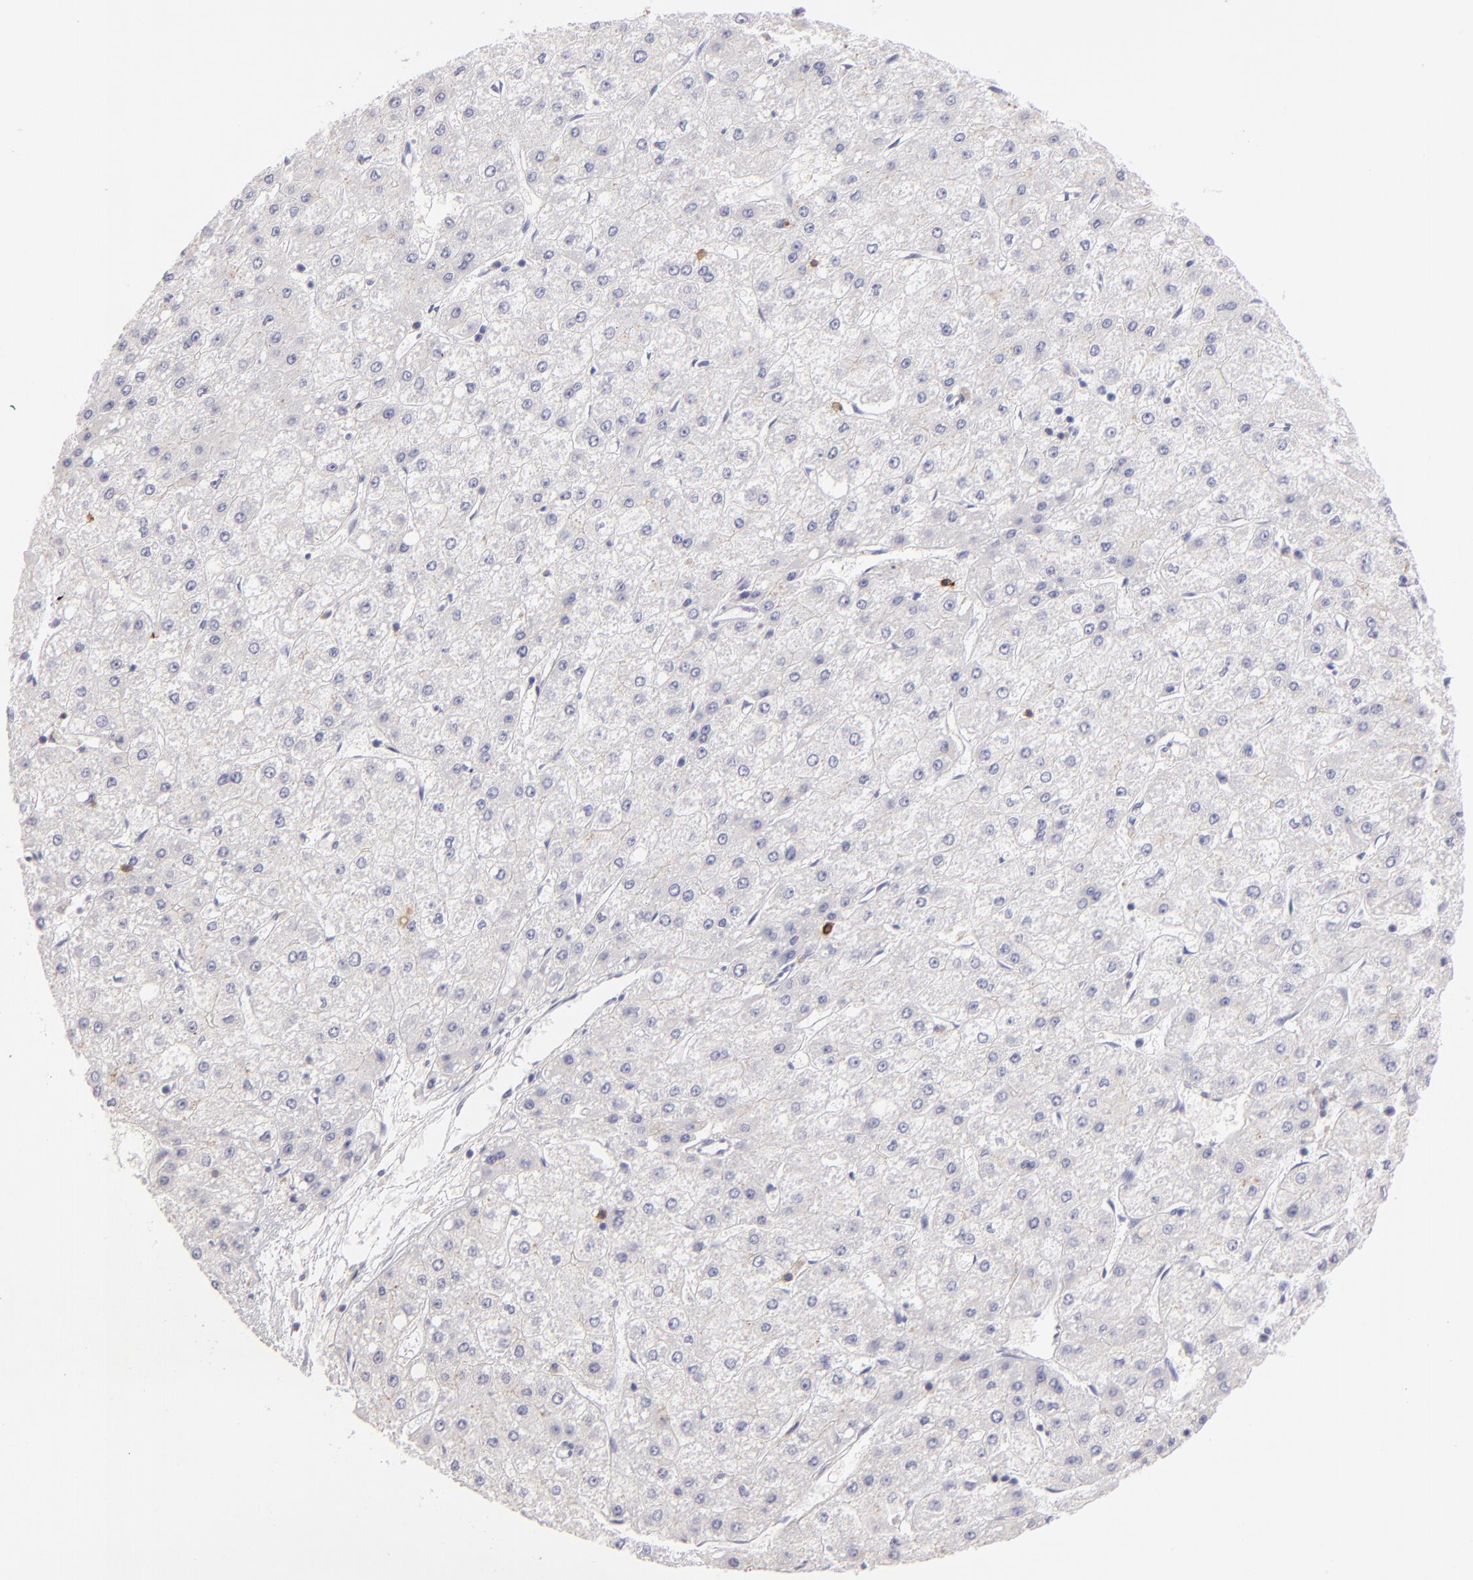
{"staining": {"intensity": "negative", "quantity": "none", "location": "none"}, "tissue": "liver cancer", "cell_type": "Tumor cells", "image_type": "cancer", "snomed": [{"axis": "morphology", "description": "Carcinoma, Hepatocellular, NOS"}, {"axis": "topography", "description": "Liver"}], "caption": "An IHC image of liver hepatocellular carcinoma is shown. There is no staining in tumor cells of liver hepatocellular carcinoma. (DAB (3,3'-diaminobenzidine) IHC visualized using brightfield microscopy, high magnification).", "gene": "IL2RA", "patient": {"sex": "female", "age": 52}}